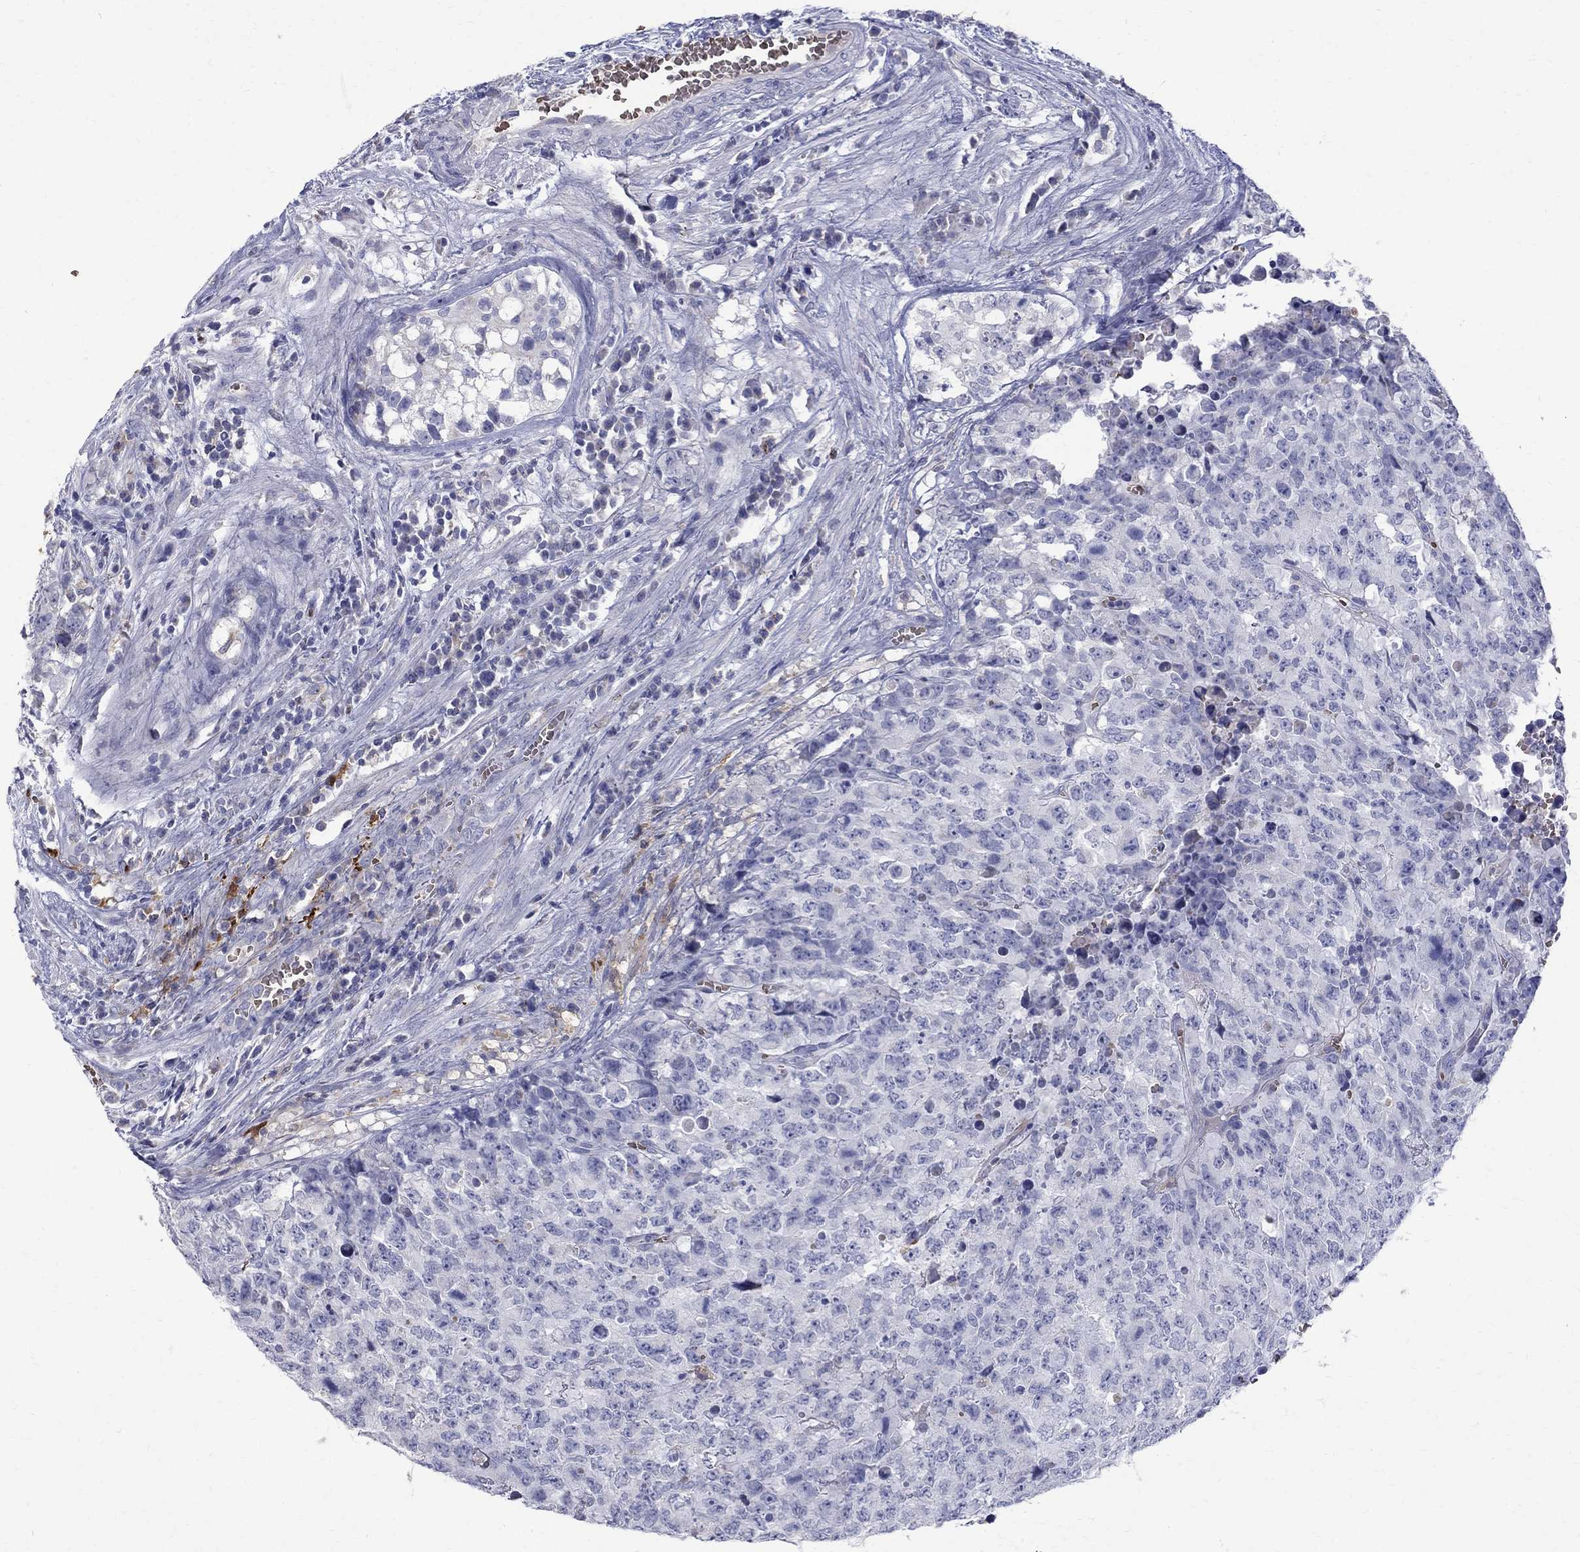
{"staining": {"intensity": "negative", "quantity": "none", "location": "none"}, "tissue": "testis cancer", "cell_type": "Tumor cells", "image_type": "cancer", "snomed": [{"axis": "morphology", "description": "Carcinoma, Embryonal, NOS"}, {"axis": "topography", "description": "Testis"}], "caption": "Tumor cells show no significant positivity in embryonal carcinoma (testis). (DAB (3,3'-diaminobenzidine) IHC with hematoxylin counter stain).", "gene": "AGER", "patient": {"sex": "male", "age": 23}}